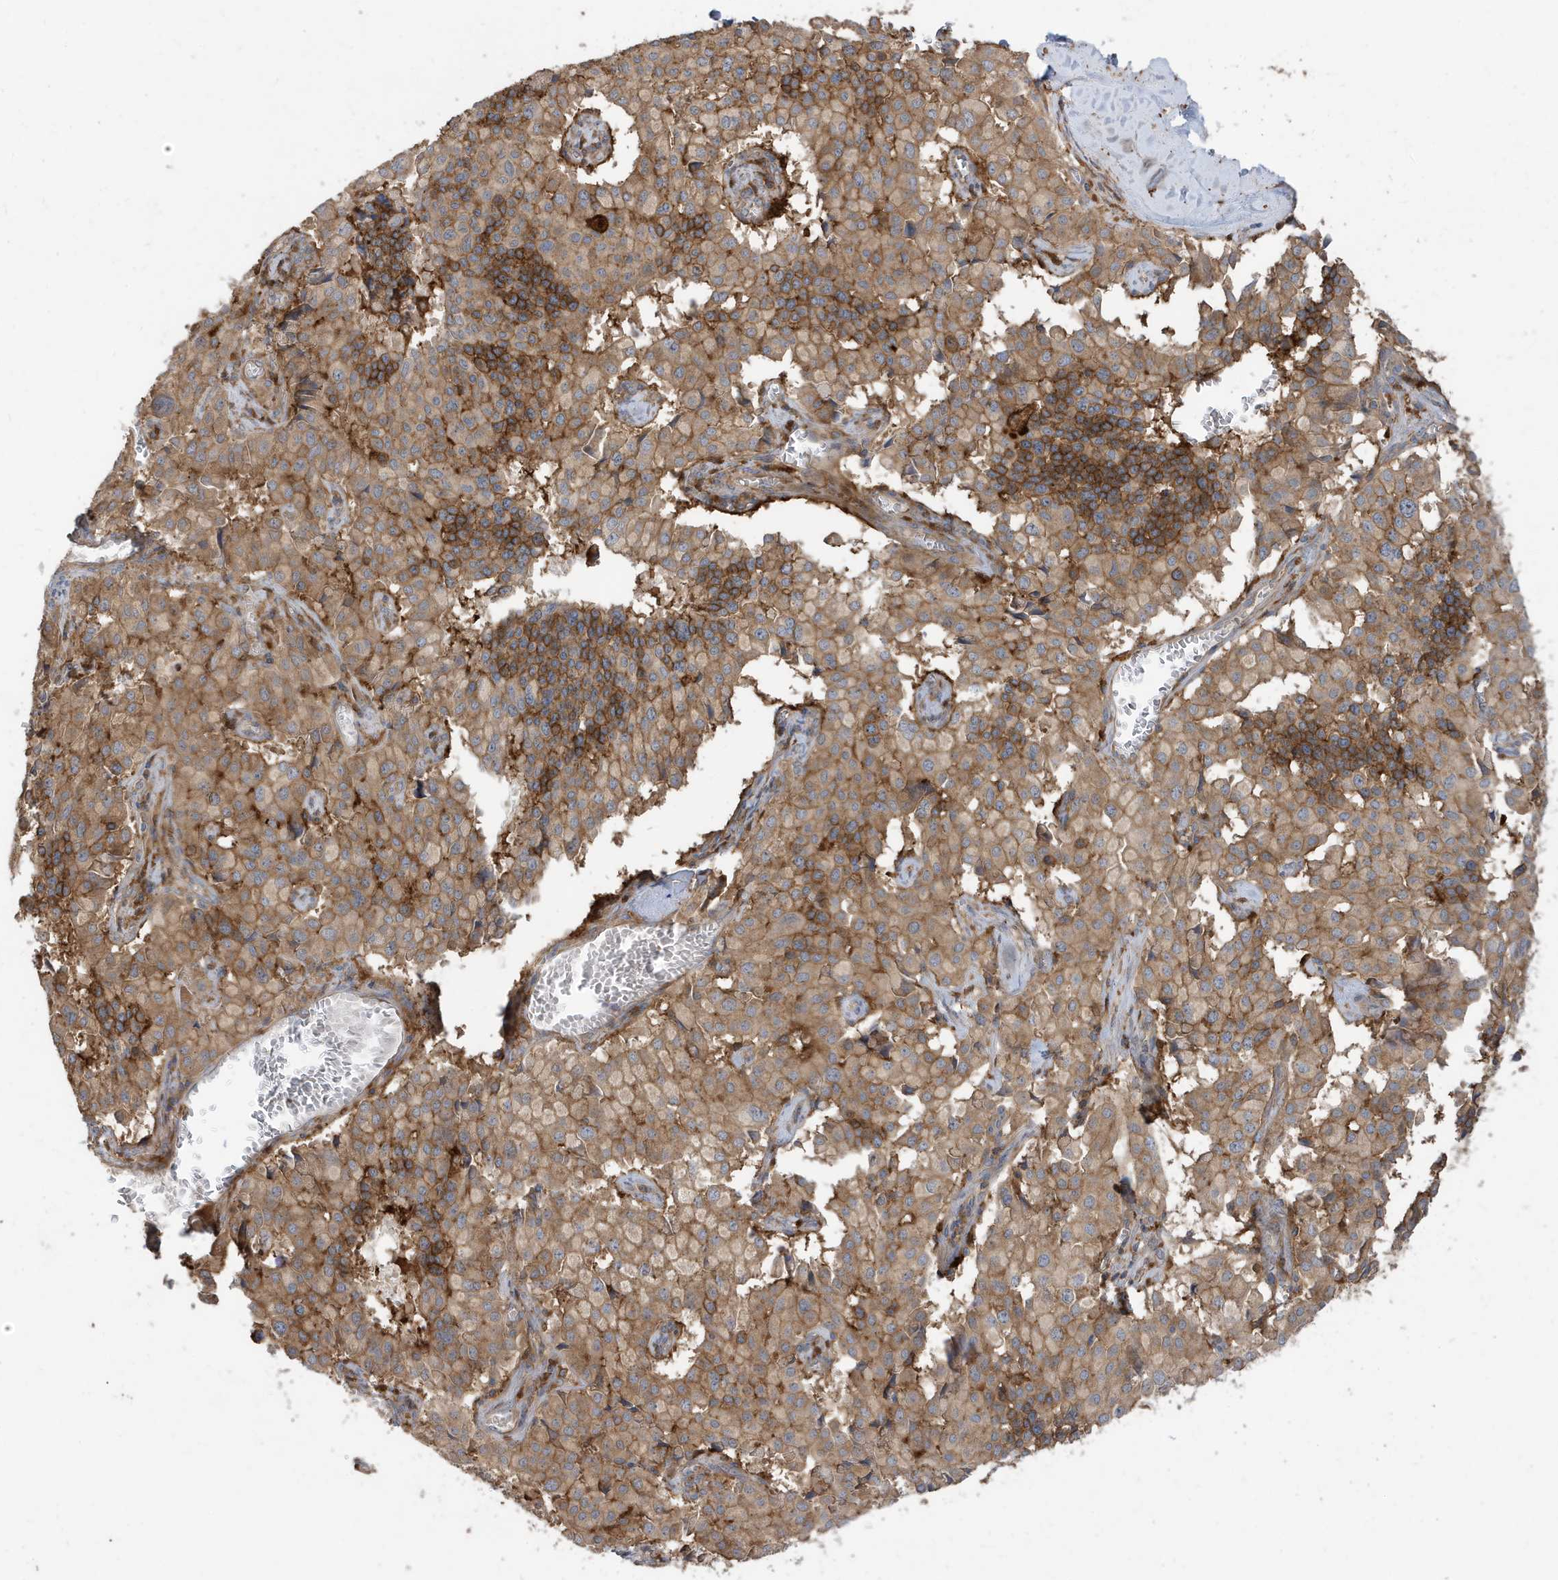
{"staining": {"intensity": "moderate", "quantity": ">75%", "location": "cytoplasmic/membranous"}, "tissue": "pancreatic cancer", "cell_type": "Tumor cells", "image_type": "cancer", "snomed": [{"axis": "morphology", "description": "Adenocarcinoma, NOS"}, {"axis": "topography", "description": "Pancreas"}], "caption": "This photomicrograph shows immunohistochemistry (IHC) staining of adenocarcinoma (pancreatic), with medium moderate cytoplasmic/membranous positivity in about >75% of tumor cells.", "gene": "ABTB1", "patient": {"sex": "male", "age": 65}}